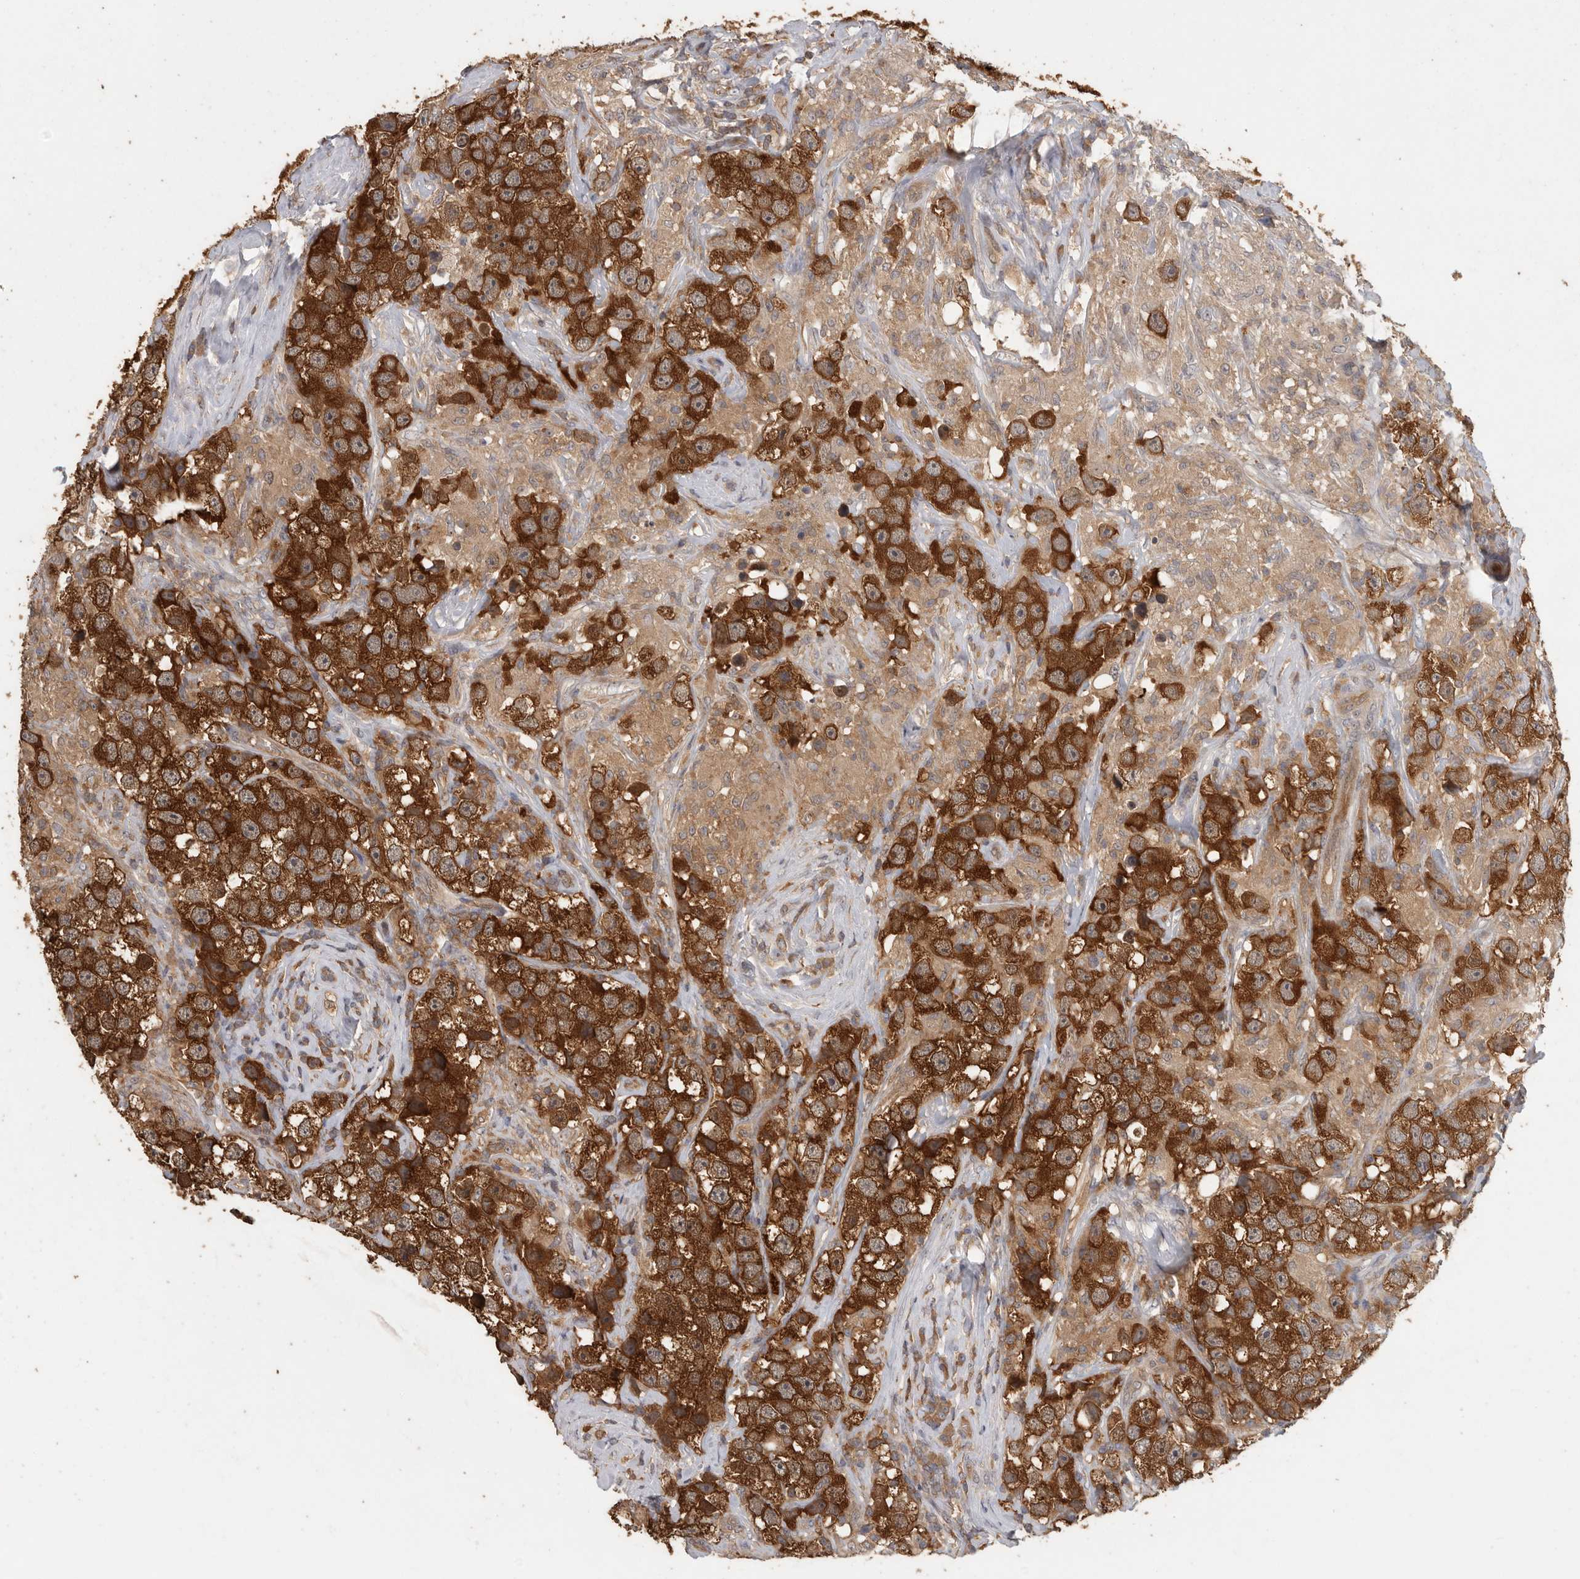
{"staining": {"intensity": "strong", "quantity": ">75%", "location": "cytoplasmic/membranous"}, "tissue": "testis cancer", "cell_type": "Tumor cells", "image_type": "cancer", "snomed": [{"axis": "morphology", "description": "Seminoma, NOS"}, {"axis": "topography", "description": "Testis"}], "caption": "Human testis cancer stained with a brown dye displays strong cytoplasmic/membranous positive expression in about >75% of tumor cells.", "gene": "CCT8", "patient": {"sex": "male", "age": 49}}